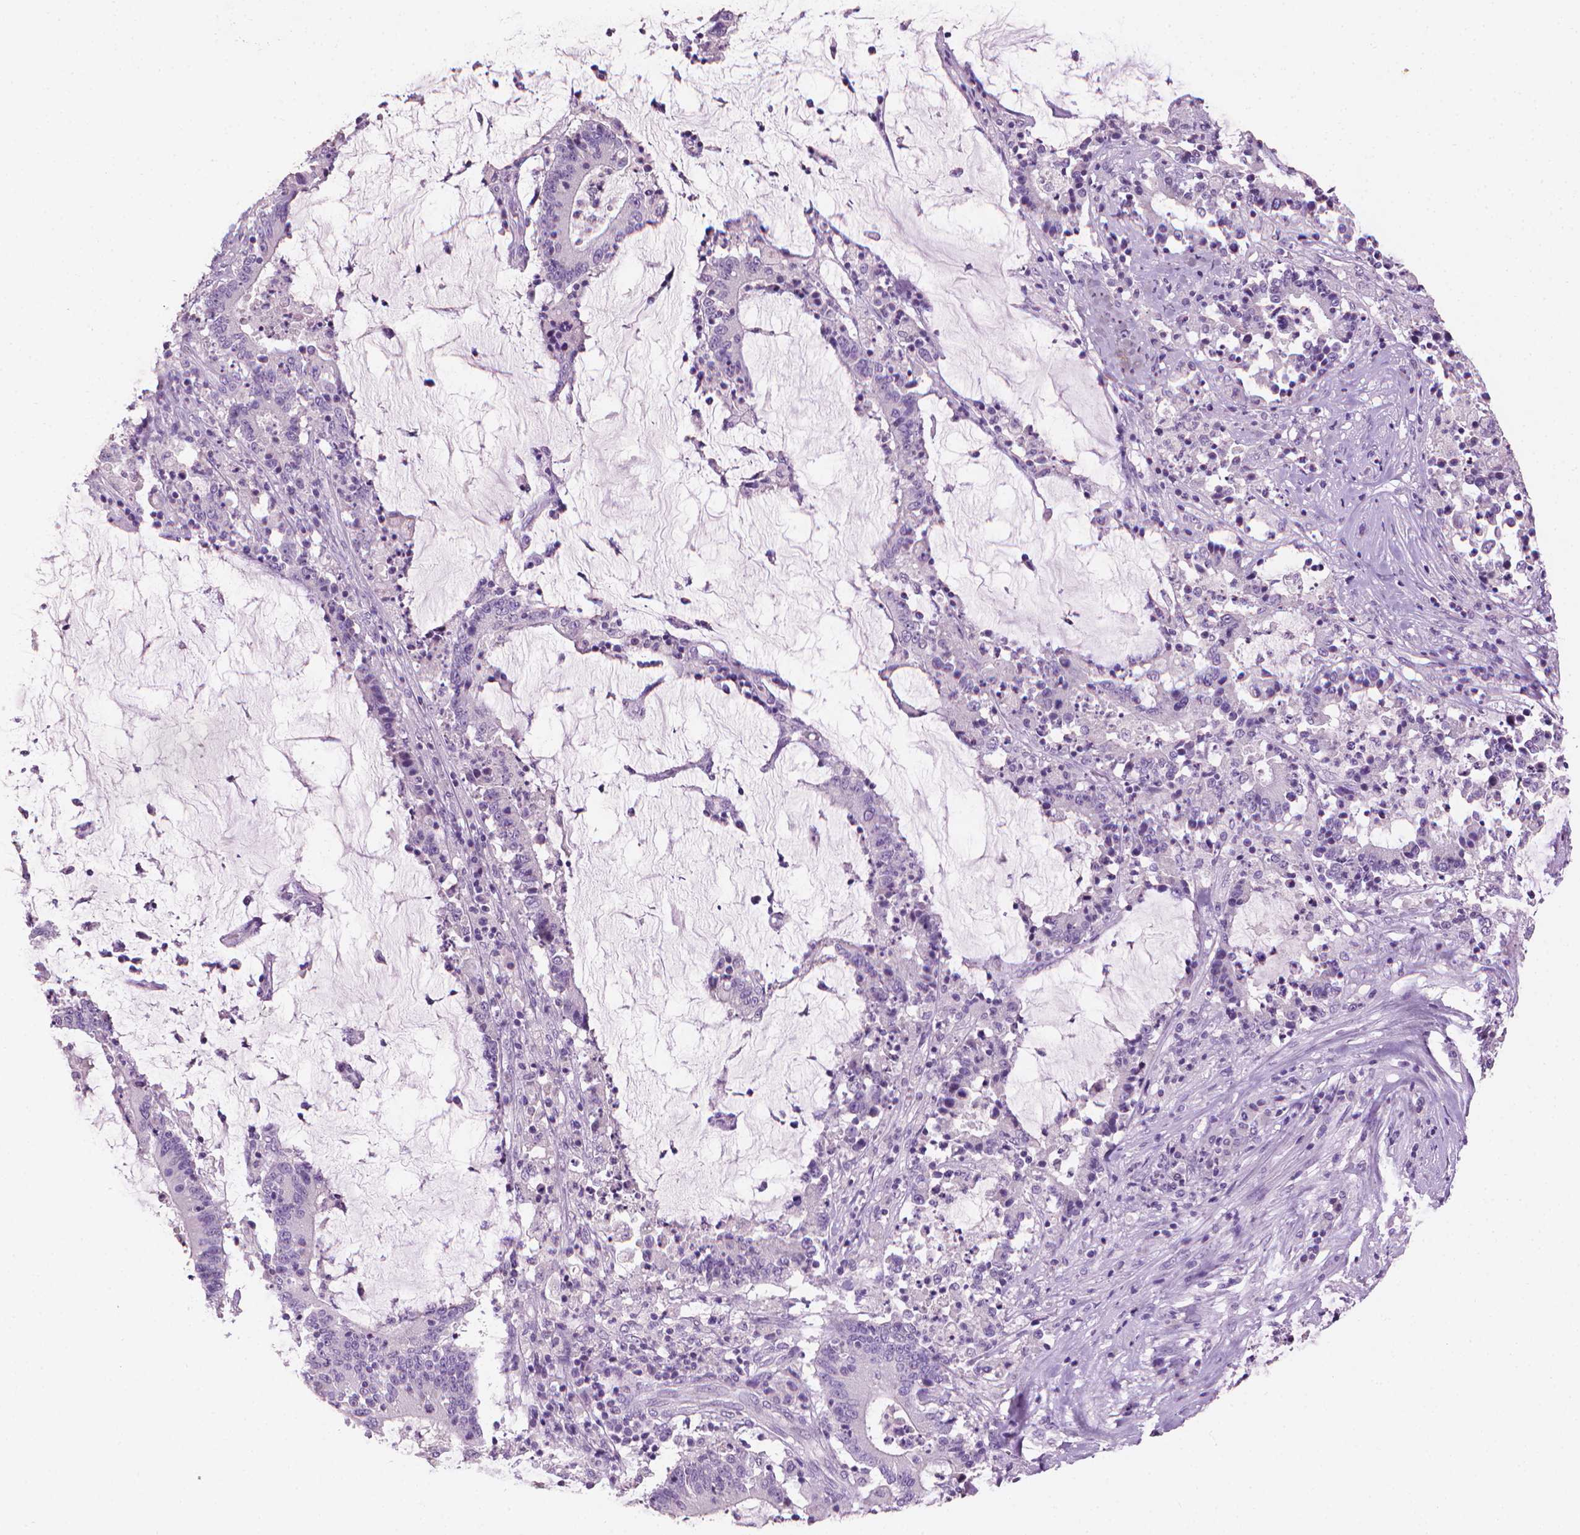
{"staining": {"intensity": "negative", "quantity": "none", "location": "none"}, "tissue": "stomach cancer", "cell_type": "Tumor cells", "image_type": "cancer", "snomed": [{"axis": "morphology", "description": "Adenocarcinoma, NOS"}, {"axis": "topography", "description": "Stomach, upper"}], "caption": "High magnification brightfield microscopy of adenocarcinoma (stomach) stained with DAB (brown) and counterstained with hematoxylin (blue): tumor cells show no significant positivity.", "gene": "MLANA", "patient": {"sex": "male", "age": 68}}